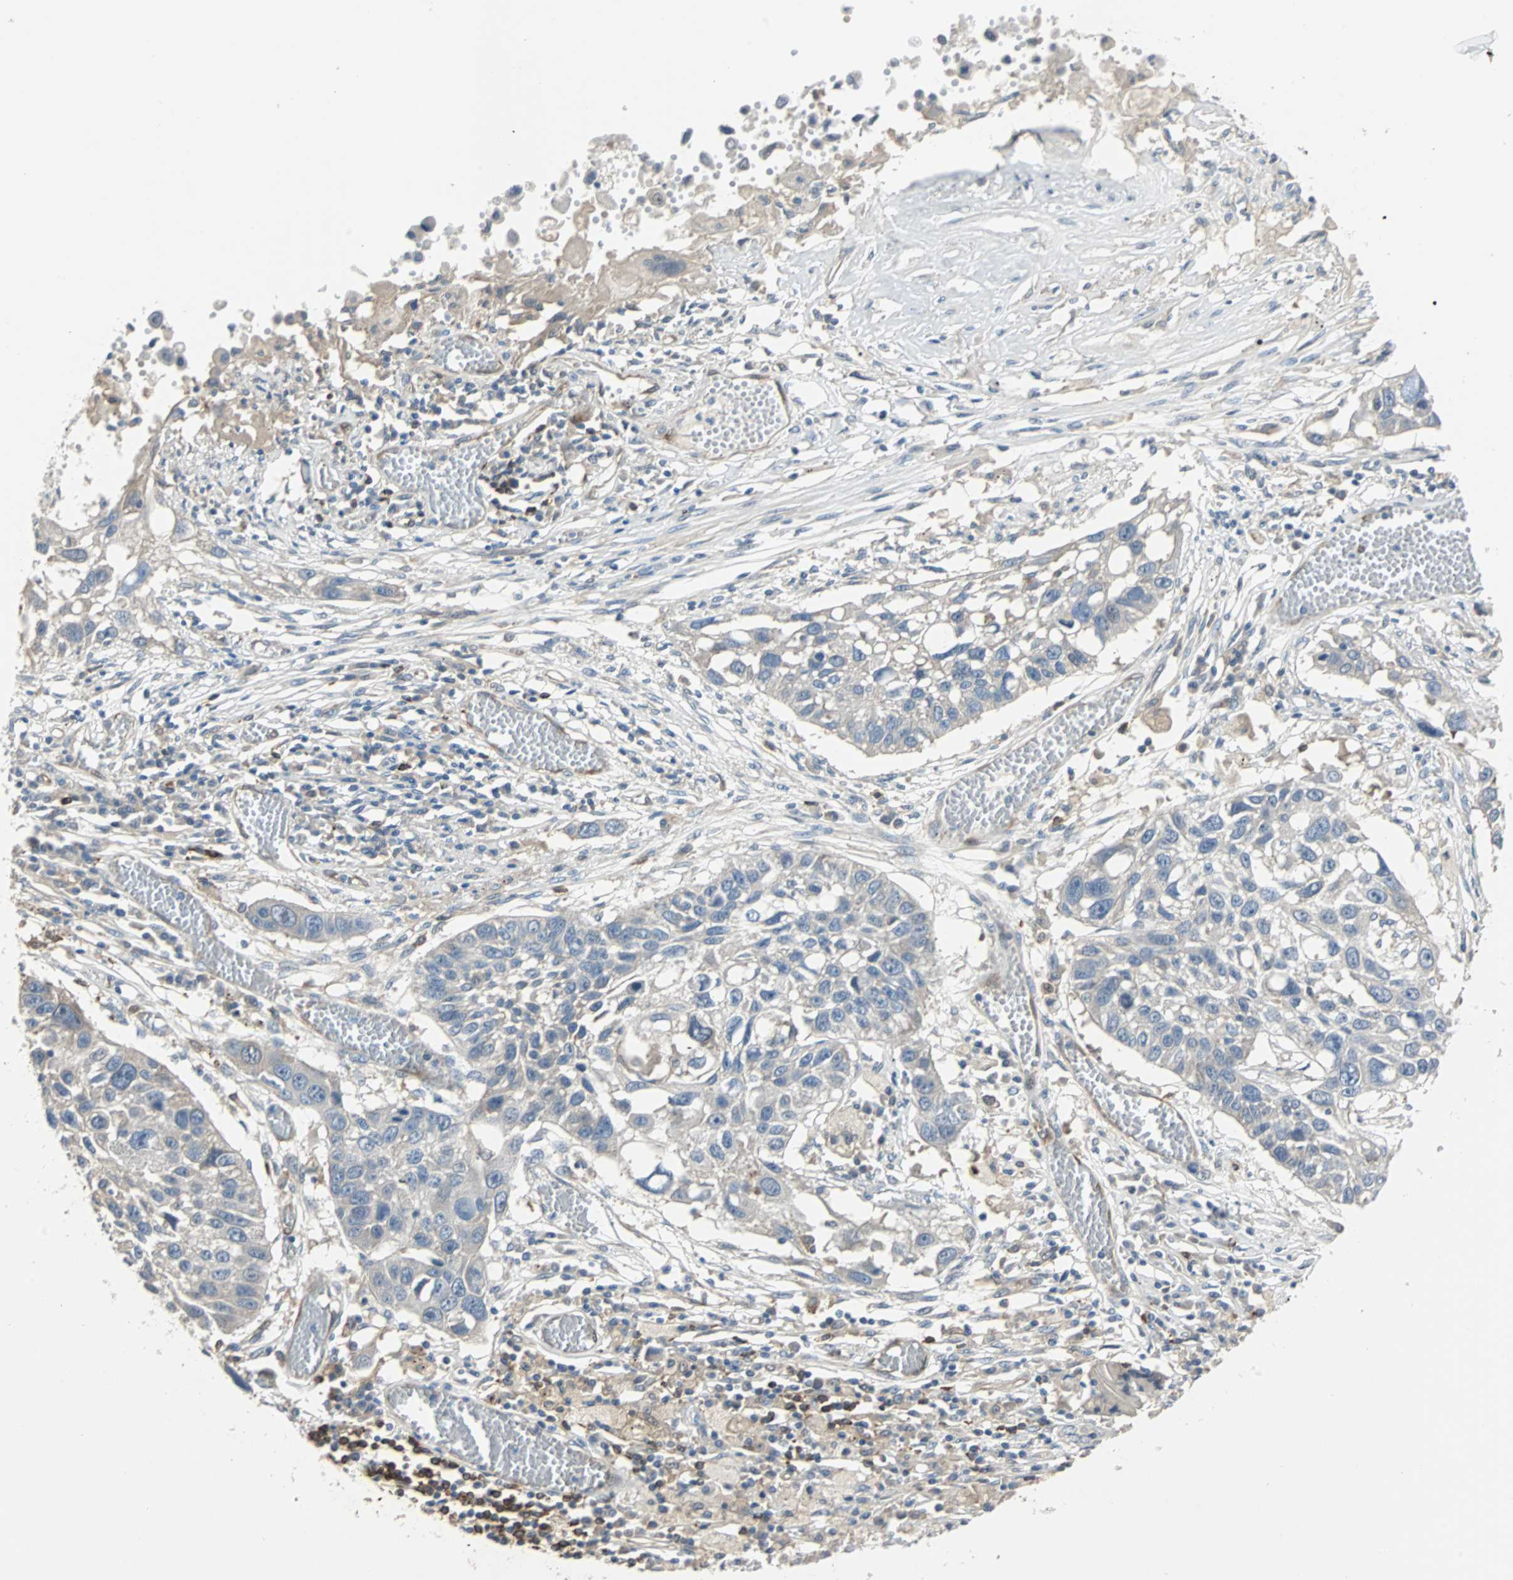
{"staining": {"intensity": "weak", "quantity": "25%-75%", "location": "cytoplasmic/membranous"}, "tissue": "lung cancer", "cell_type": "Tumor cells", "image_type": "cancer", "snomed": [{"axis": "morphology", "description": "Squamous cell carcinoma, NOS"}, {"axis": "topography", "description": "Lung"}], "caption": "This is a micrograph of immunohistochemistry (IHC) staining of lung cancer, which shows weak positivity in the cytoplasmic/membranous of tumor cells.", "gene": "SWAP70", "patient": {"sex": "male", "age": 71}}